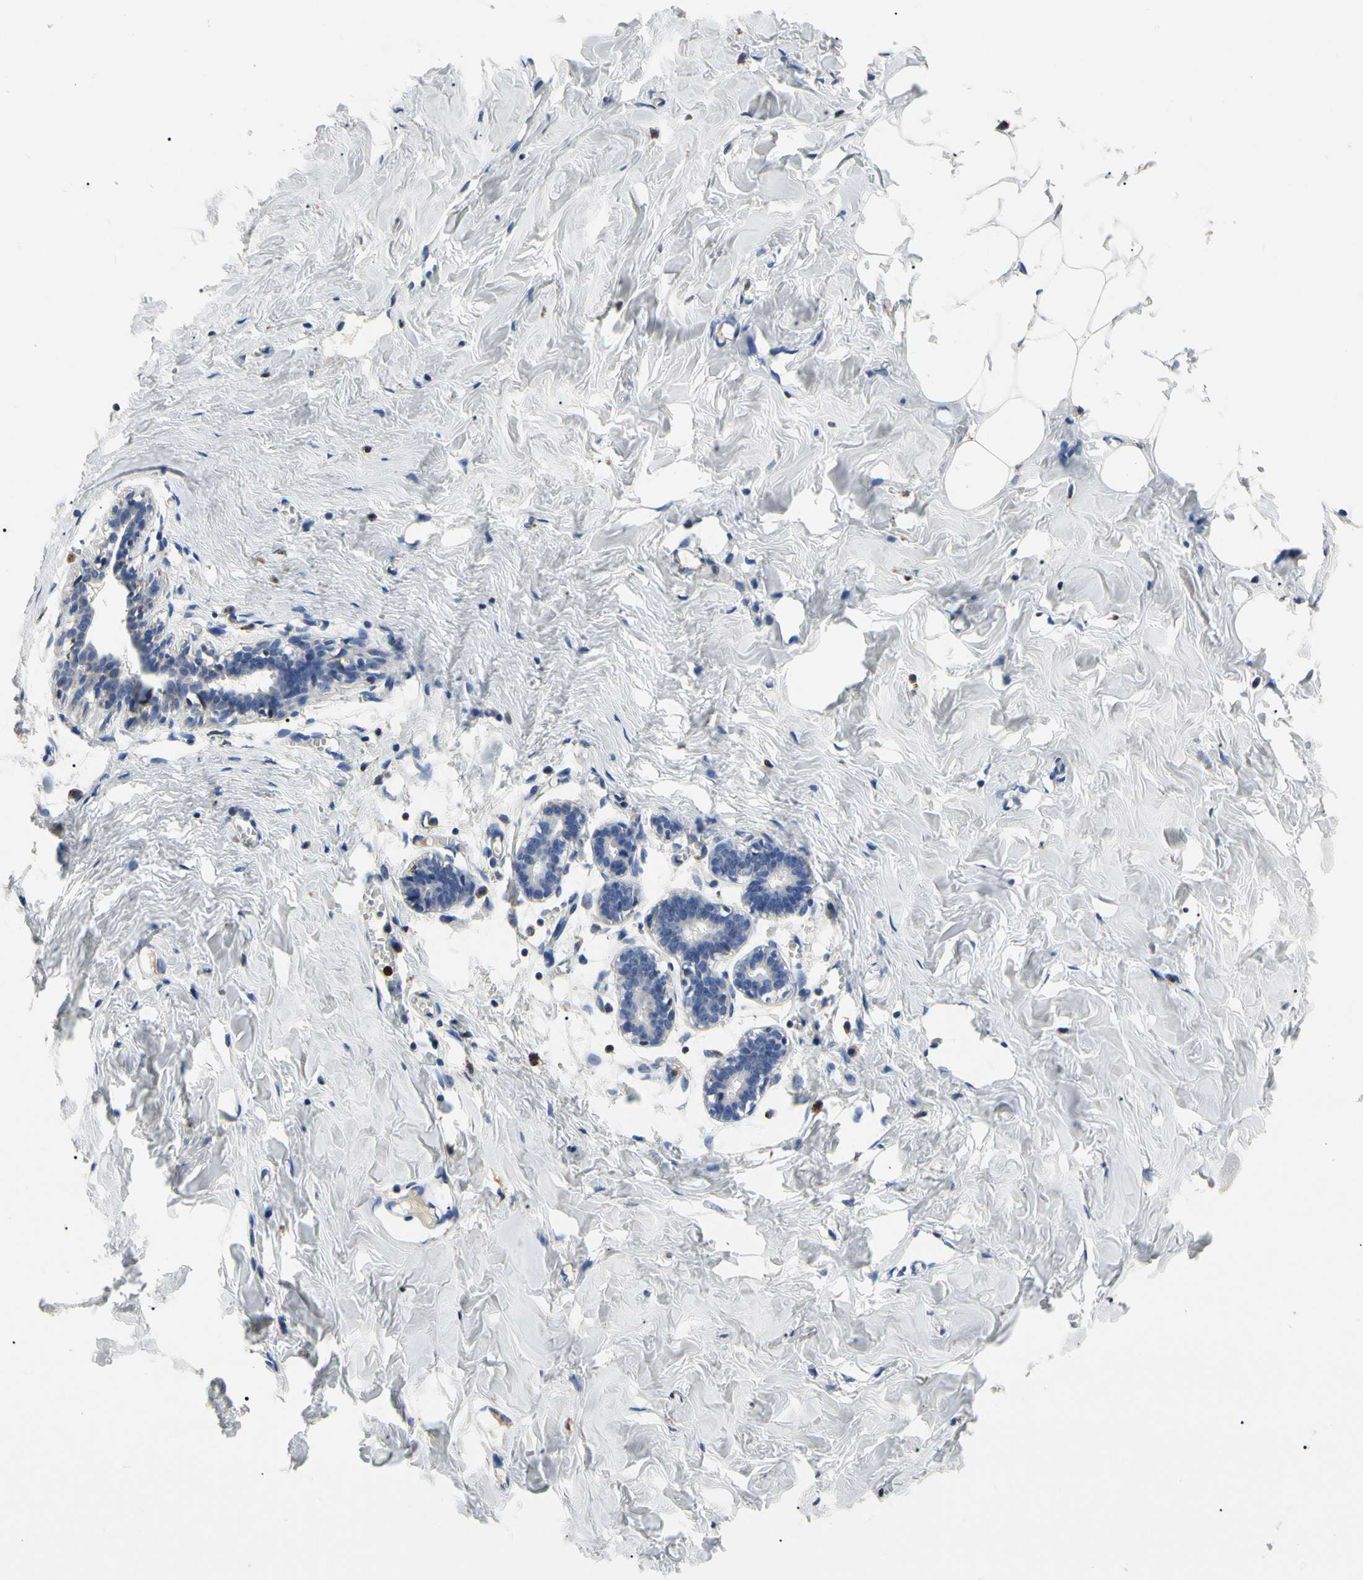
{"staining": {"intensity": "negative", "quantity": "none", "location": "none"}, "tissue": "breast", "cell_type": "Adipocytes", "image_type": "normal", "snomed": [{"axis": "morphology", "description": "Normal tissue, NOS"}, {"axis": "topography", "description": "Breast"}], "caption": "Adipocytes are negative for protein expression in normal human breast. (DAB immunohistochemistry (IHC) visualized using brightfield microscopy, high magnification).", "gene": "ADA2", "patient": {"sex": "female", "age": 27}}